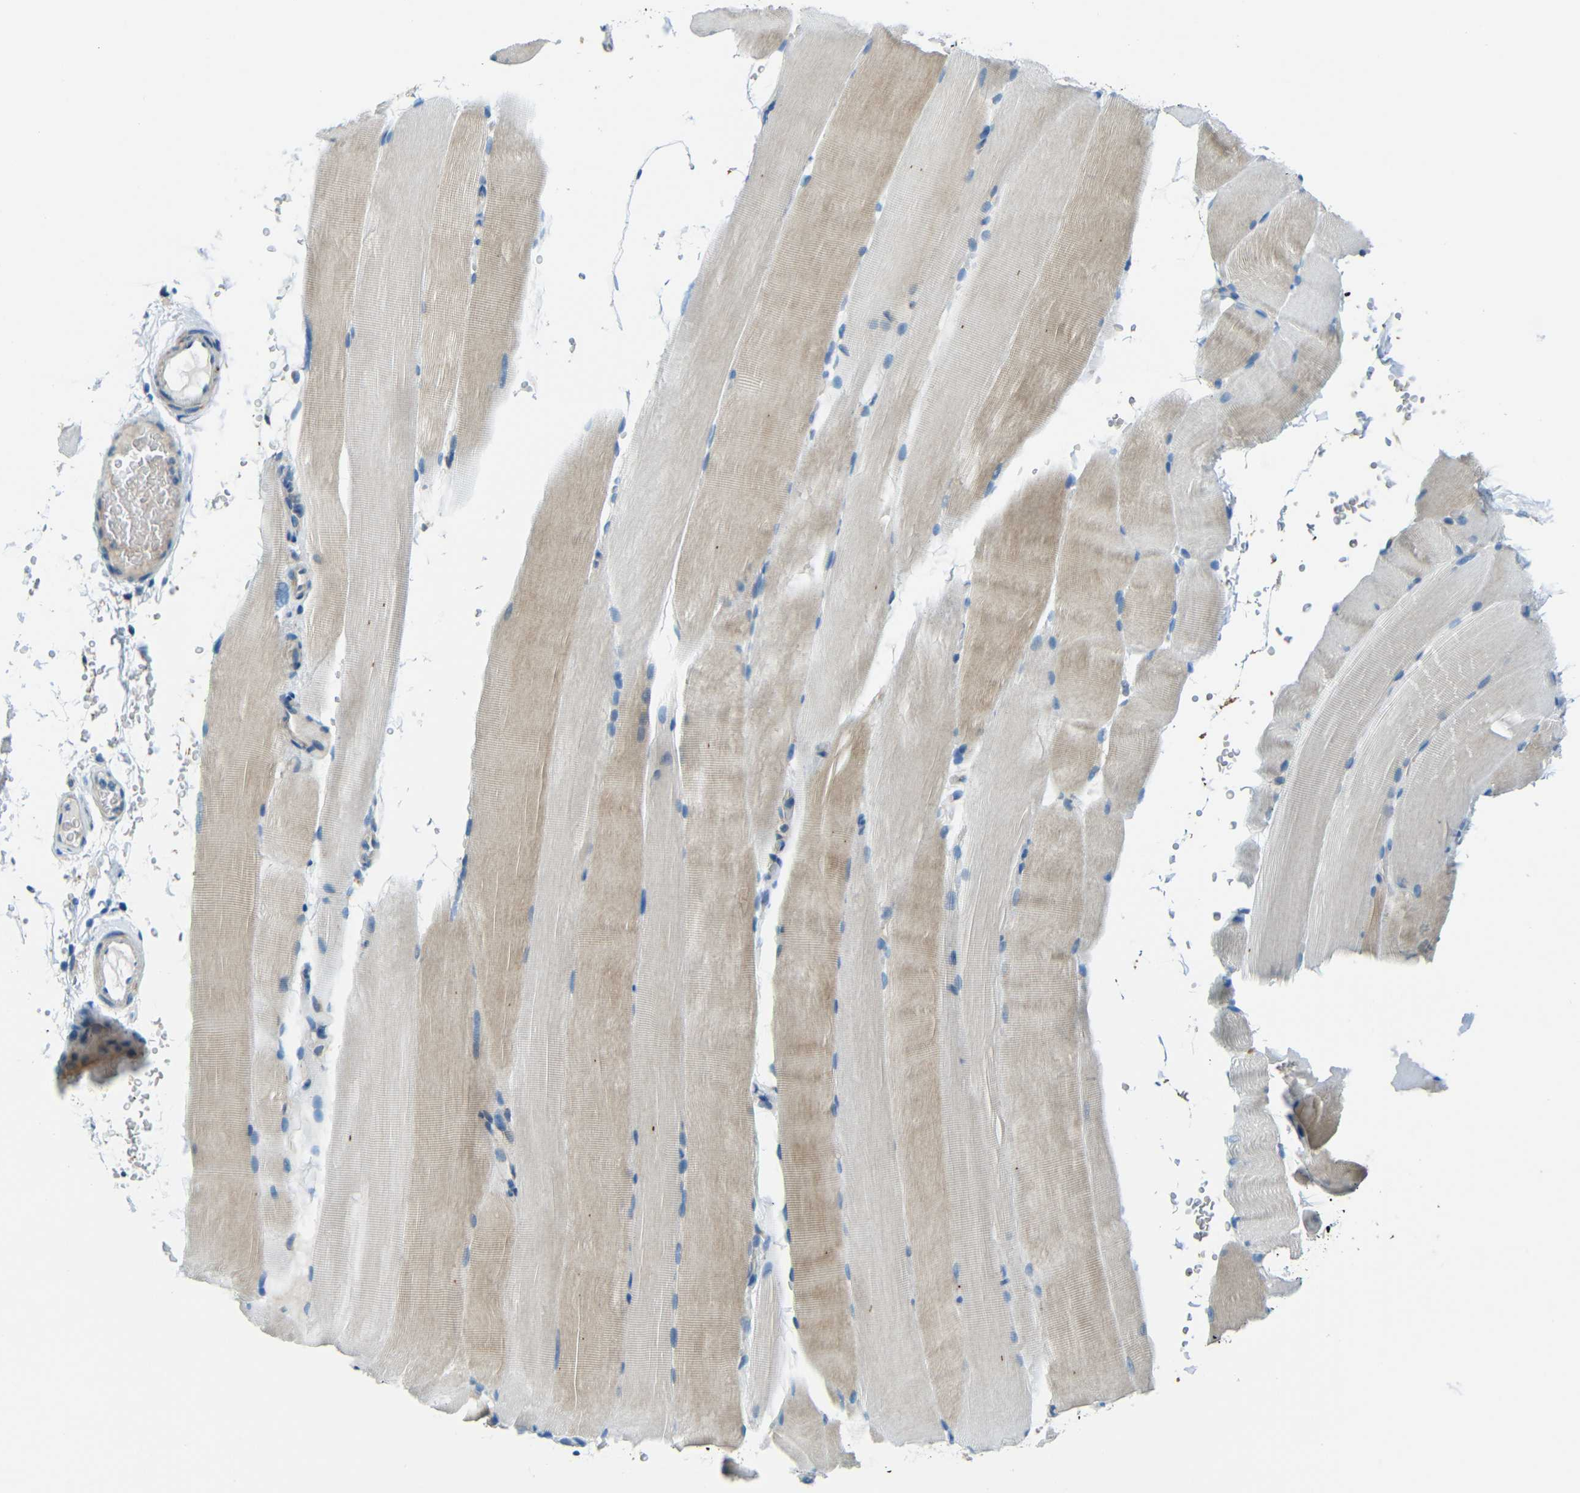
{"staining": {"intensity": "weak", "quantity": "<25%", "location": "cytoplasmic/membranous"}, "tissue": "skeletal muscle", "cell_type": "Myocytes", "image_type": "normal", "snomed": [{"axis": "morphology", "description": "Normal tissue, NOS"}, {"axis": "topography", "description": "Skeletal muscle"}, {"axis": "topography", "description": "Parathyroid gland"}], "caption": "Immunohistochemistry (IHC) photomicrograph of unremarkable skeletal muscle stained for a protein (brown), which reveals no positivity in myocytes.", "gene": "CYP26B1", "patient": {"sex": "female", "age": 37}}